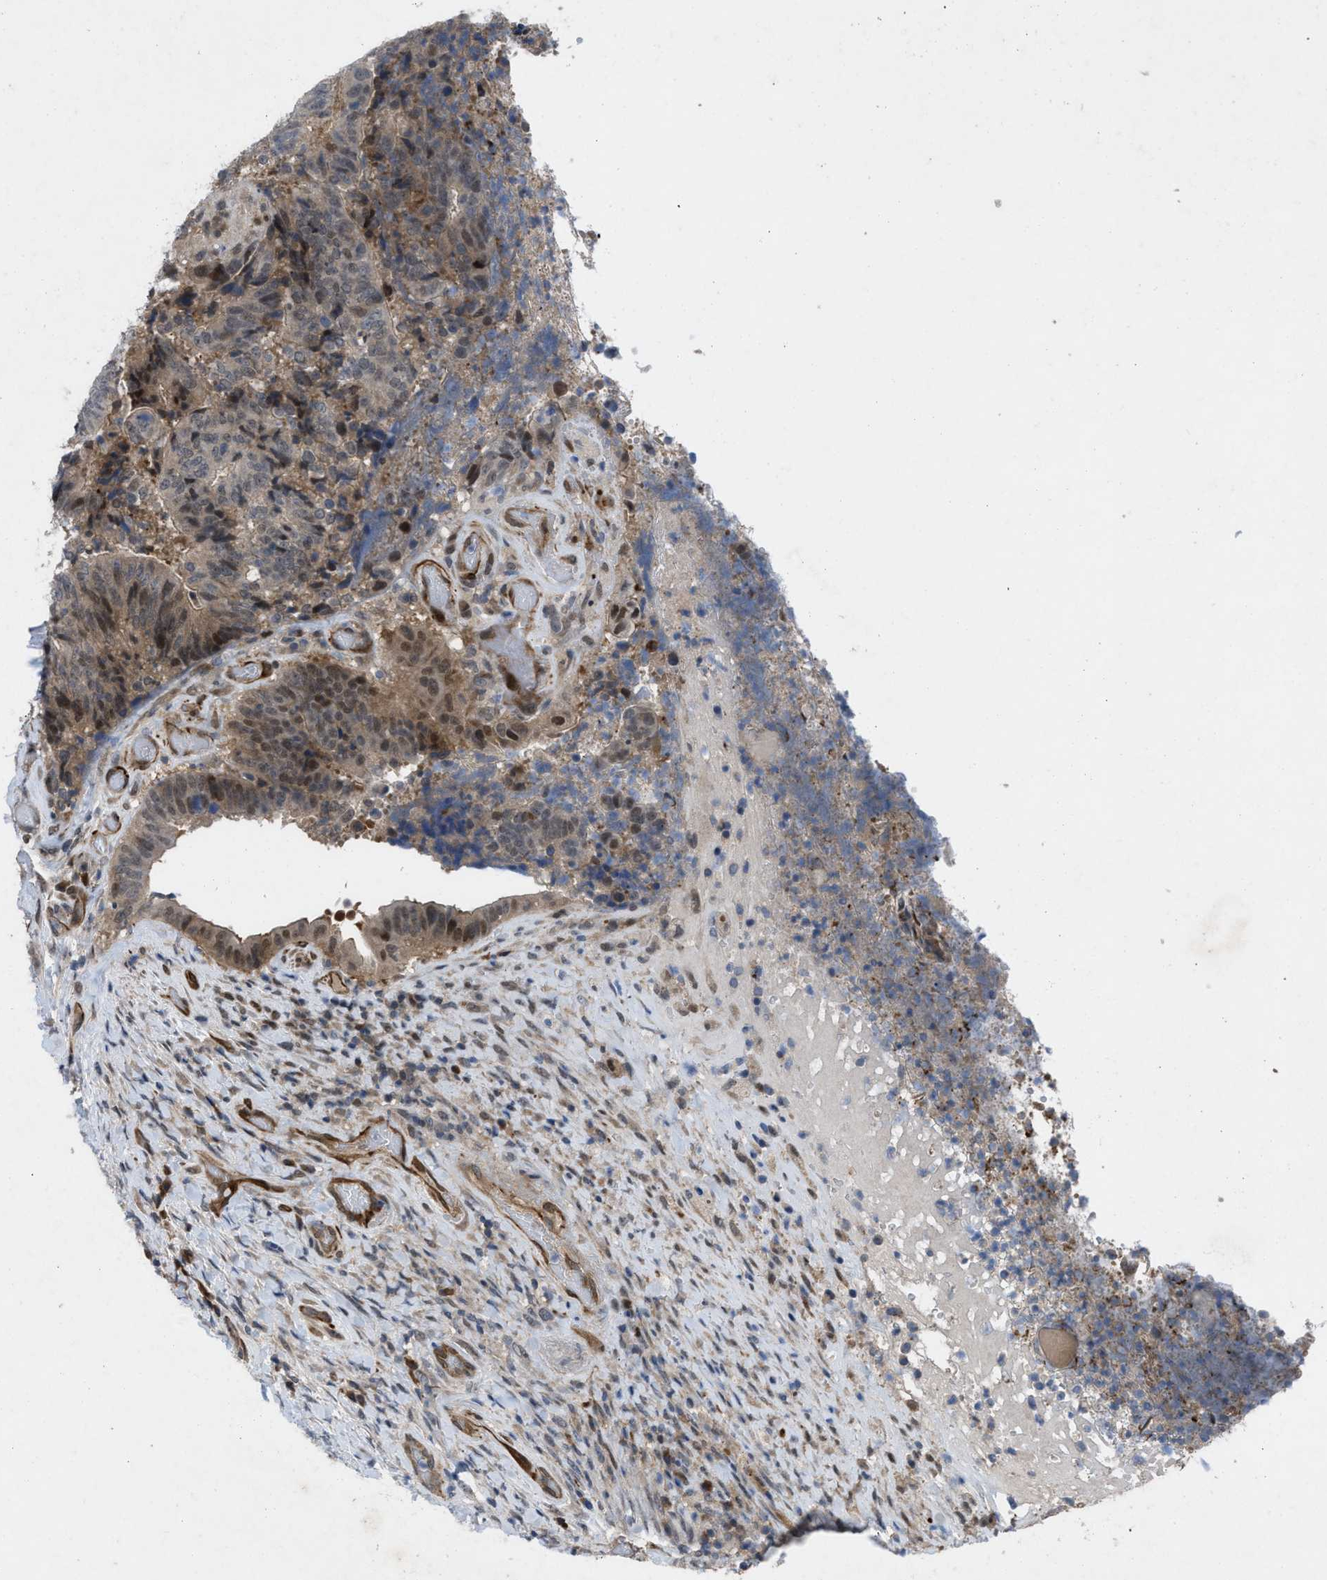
{"staining": {"intensity": "moderate", "quantity": ">75%", "location": "cytoplasmic/membranous,nuclear"}, "tissue": "colorectal cancer", "cell_type": "Tumor cells", "image_type": "cancer", "snomed": [{"axis": "morphology", "description": "Adenocarcinoma, NOS"}, {"axis": "topography", "description": "Rectum"}], "caption": "Immunohistochemical staining of adenocarcinoma (colorectal) exhibits moderate cytoplasmic/membranous and nuclear protein staining in approximately >75% of tumor cells. The protein is stained brown, and the nuclei are stained in blue (DAB IHC with brightfield microscopy, high magnification).", "gene": "IL17RE", "patient": {"sex": "male", "age": 72}}